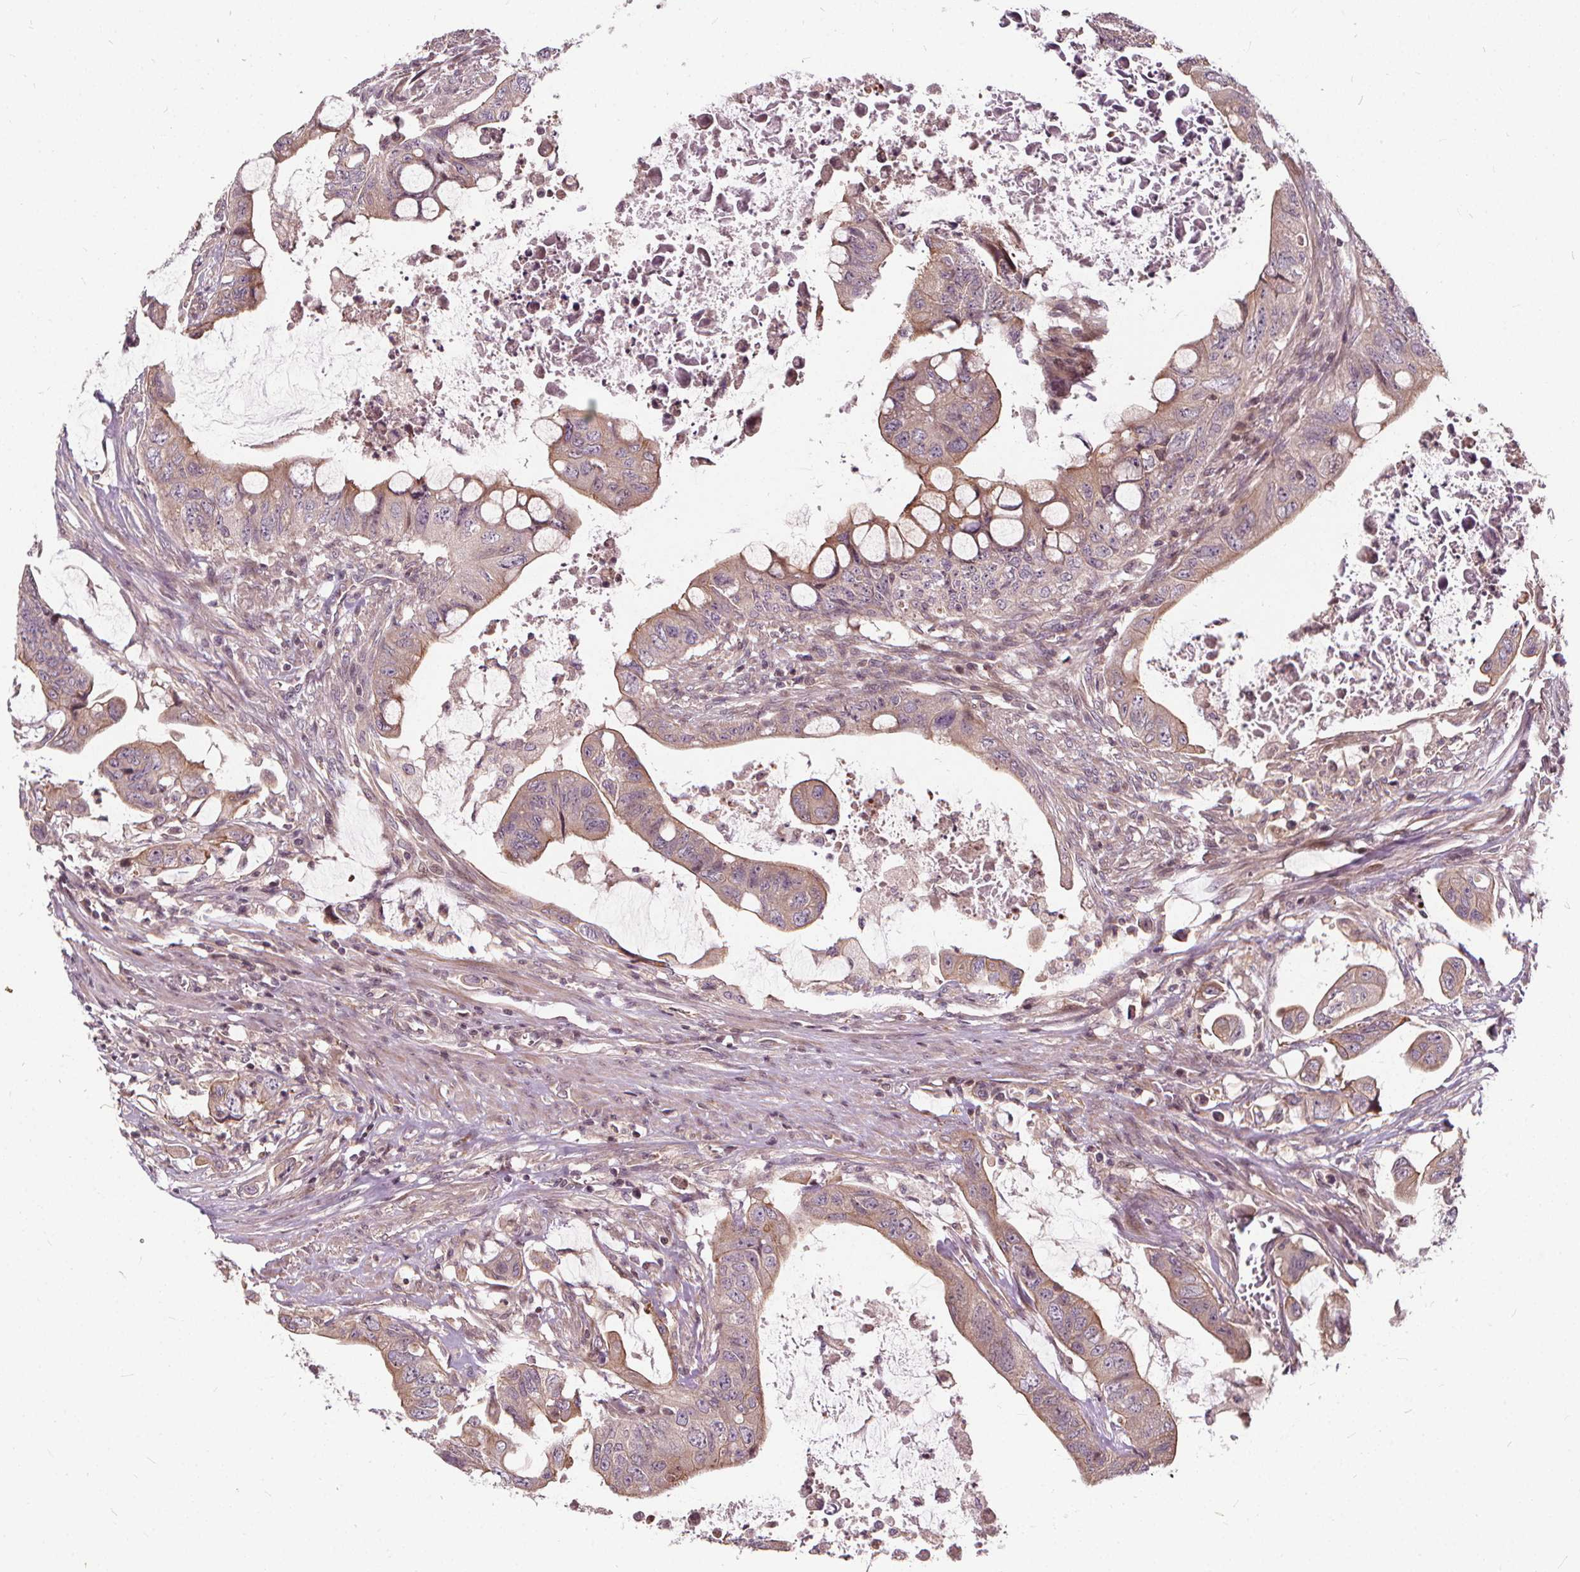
{"staining": {"intensity": "moderate", "quantity": ">75%", "location": "cytoplasmic/membranous"}, "tissue": "colorectal cancer", "cell_type": "Tumor cells", "image_type": "cancer", "snomed": [{"axis": "morphology", "description": "Adenocarcinoma, NOS"}, {"axis": "topography", "description": "Colon"}], "caption": "High-power microscopy captured an immunohistochemistry micrograph of colorectal adenocarcinoma, revealing moderate cytoplasmic/membranous expression in approximately >75% of tumor cells.", "gene": "INPP5E", "patient": {"sex": "male", "age": 57}}